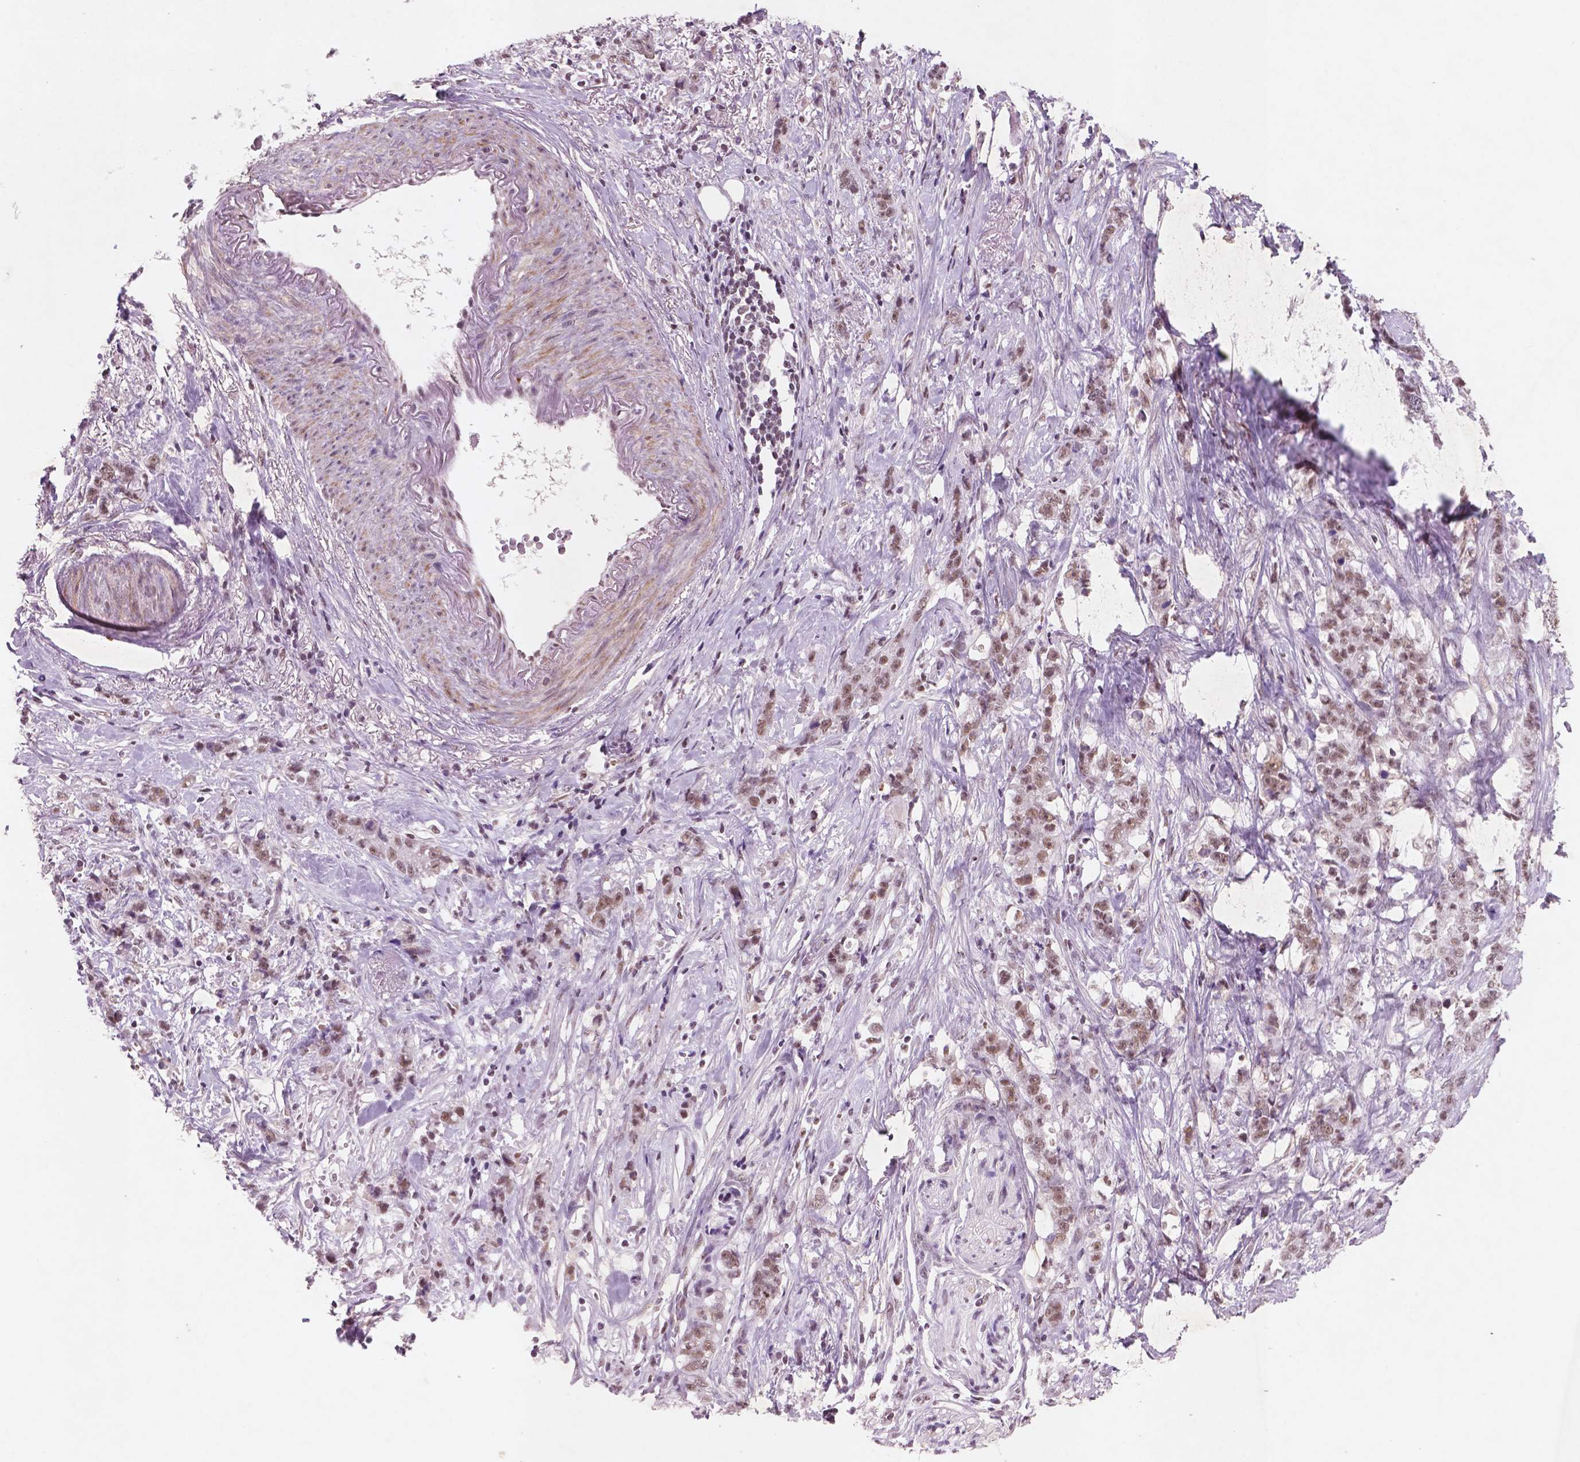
{"staining": {"intensity": "moderate", "quantity": ">75%", "location": "nuclear"}, "tissue": "stomach cancer", "cell_type": "Tumor cells", "image_type": "cancer", "snomed": [{"axis": "morphology", "description": "Adenocarcinoma, NOS"}, {"axis": "topography", "description": "Stomach, lower"}], "caption": "A medium amount of moderate nuclear staining is seen in approximately >75% of tumor cells in stomach cancer (adenocarcinoma) tissue. (DAB IHC, brown staining for protein, blue staining for nuclei).", "gene": "CTR9", "patient": {"sex": "male", "age": 88}}